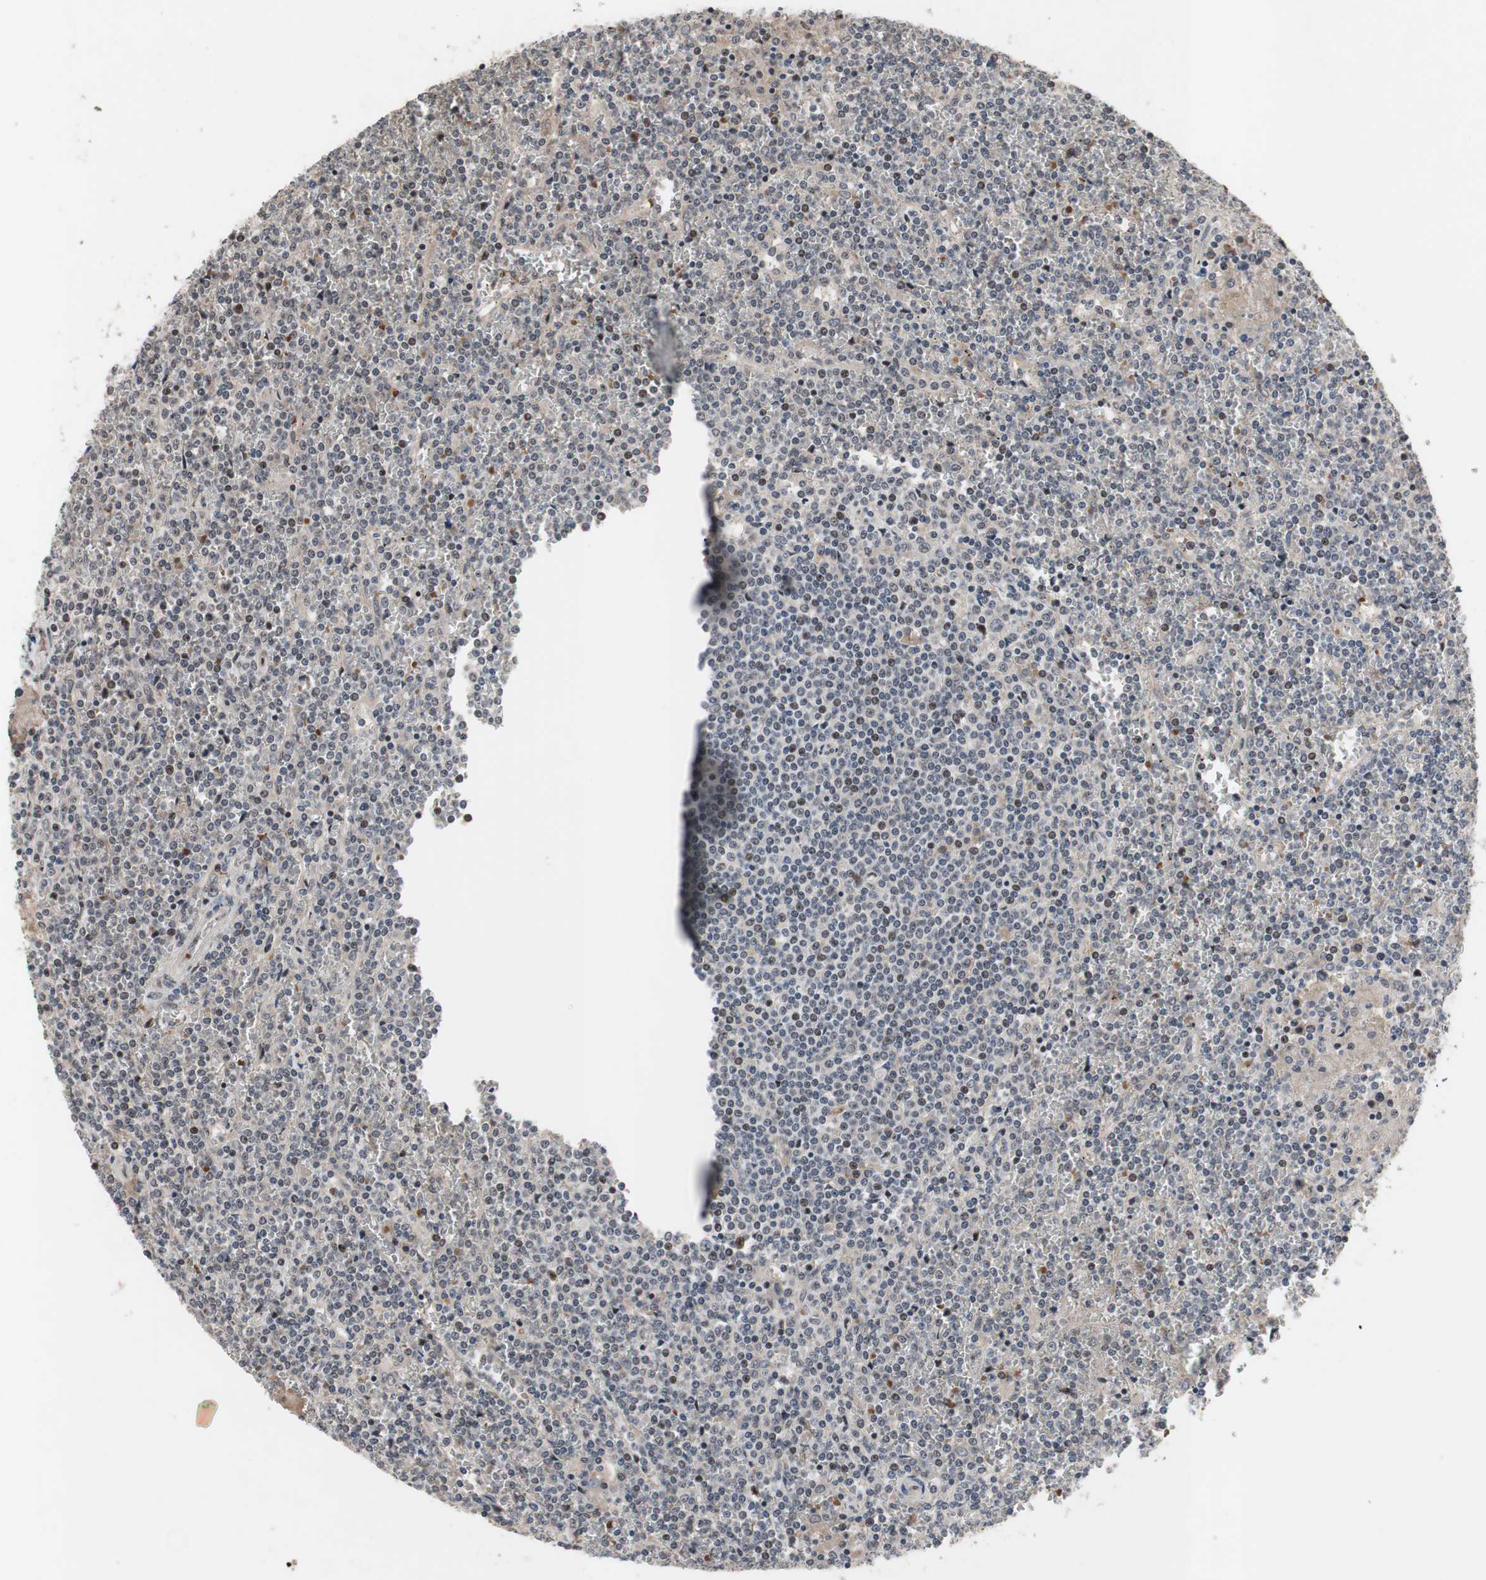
{"staining": {"intensity": "weak", "quantity": "<25%", "location": "nuclear"}, "tissue": "lymphoma", "cell_type": "Tumor cells", "image_type": "cancer", "snomed": [{"axis": "morphology", "description": "Malignant lymphoma, non-Hodgkin's type, Low grade"}, {"axis": "topography", "description": "Spleen"}], "caption": "This is an immunohistochemistry image of malignant lymphoma, non-Hodgkin's type (low-grade). There is no expression in tumor cells.", "gene": "SOX7", "patient": {"sex": "female", "age": 19}}